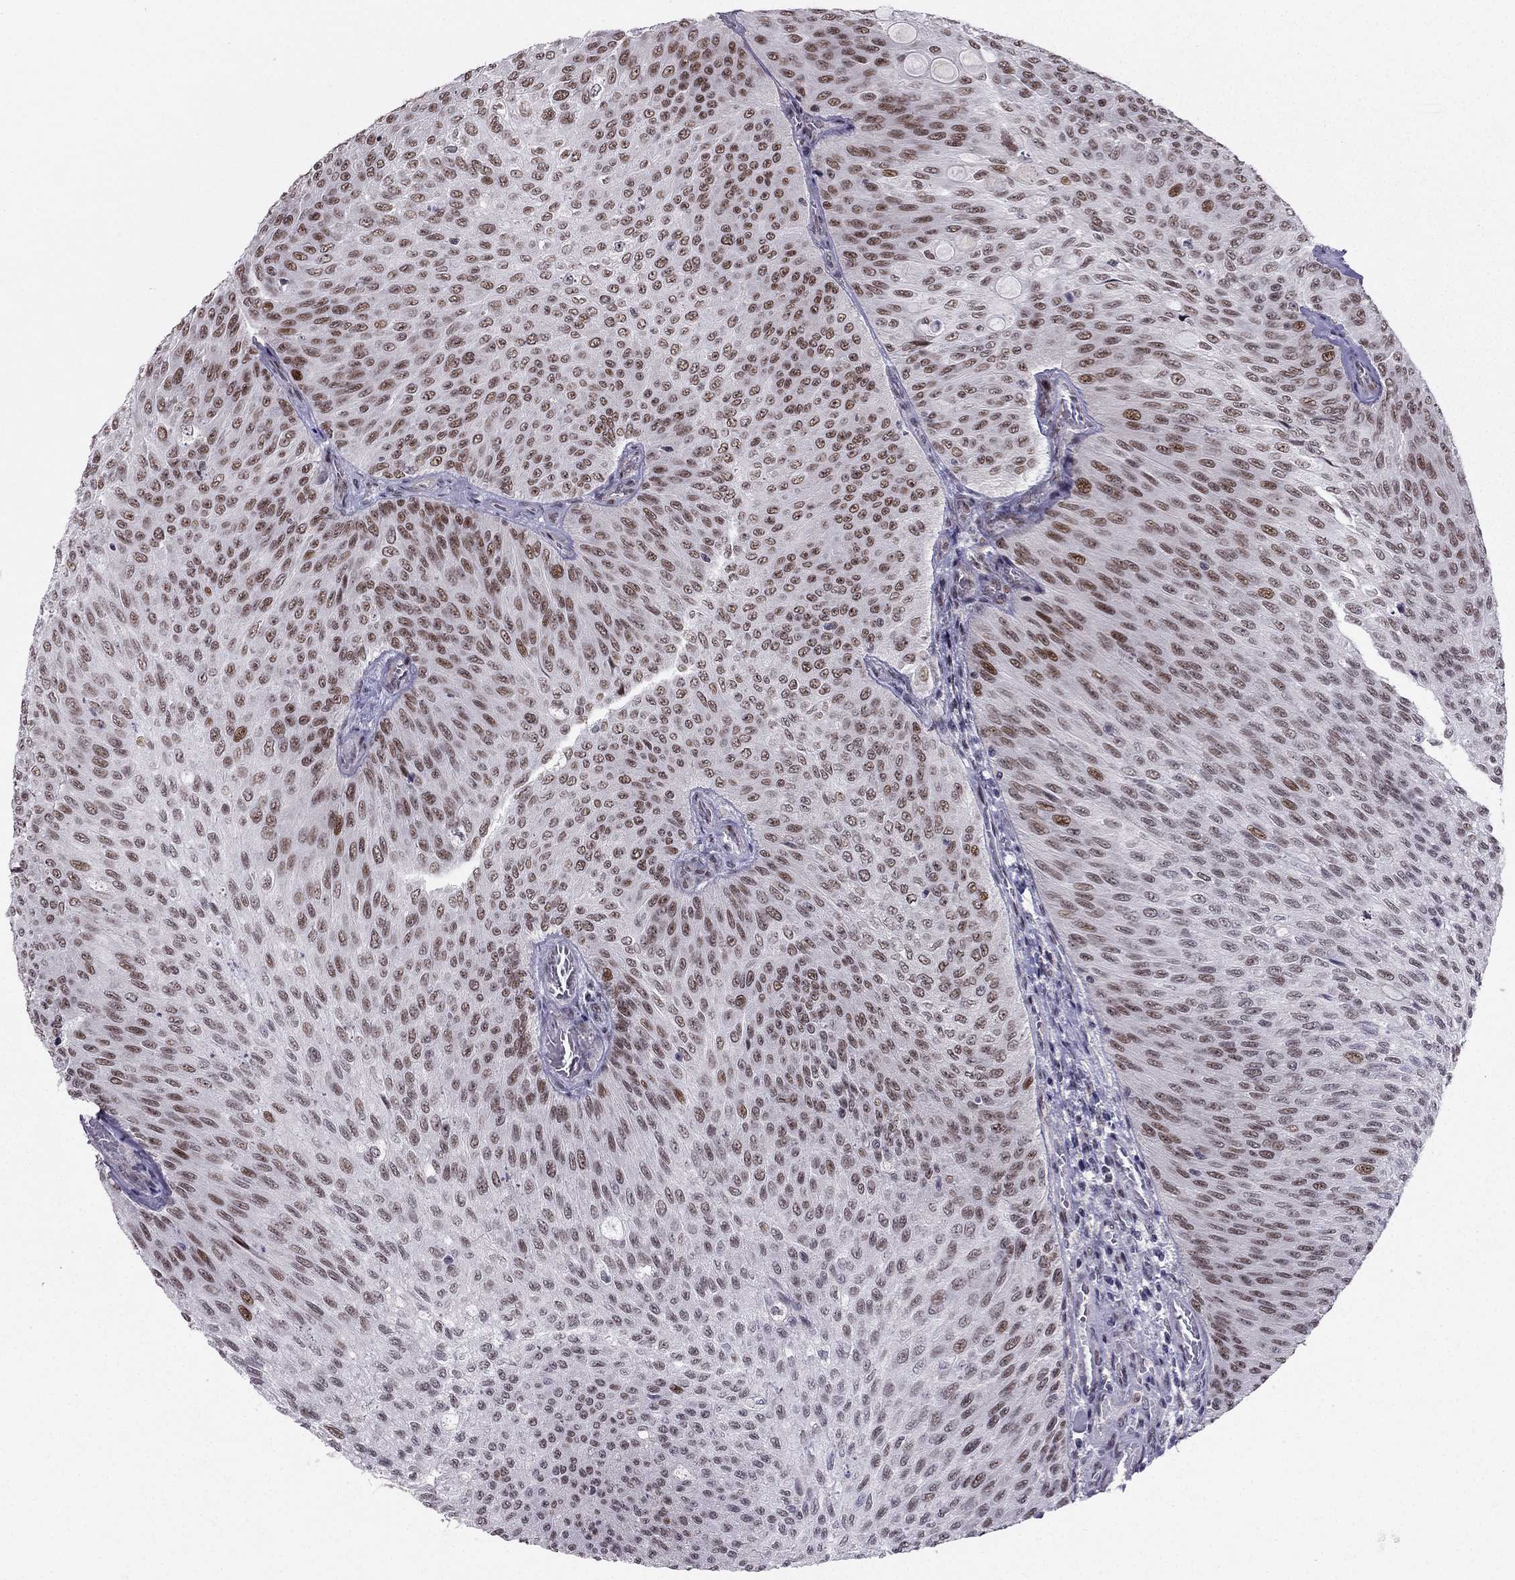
{"staining": {"intensity": "moderate", "quantity": "<25%", "location": "nuclear"}, "tissue": "urothelial cancer", "cell_type": "Tumor cells", "image_type": "cancer", "snomed": [{"axis": "morphology", "description": "Urothelial carcinoma, Low grade"}, {"axis": "topography", "description": "Ureter, NOS"}, {"axis": "topography", "description": "Urinary bladder"}], "caption": "Moderate nuclear expression is identified in about <25% of tumor cells in urothelial carcinoma (low-grade).", "gene": "RPRD2", "patient": {"sex": "male", "age": 78}}